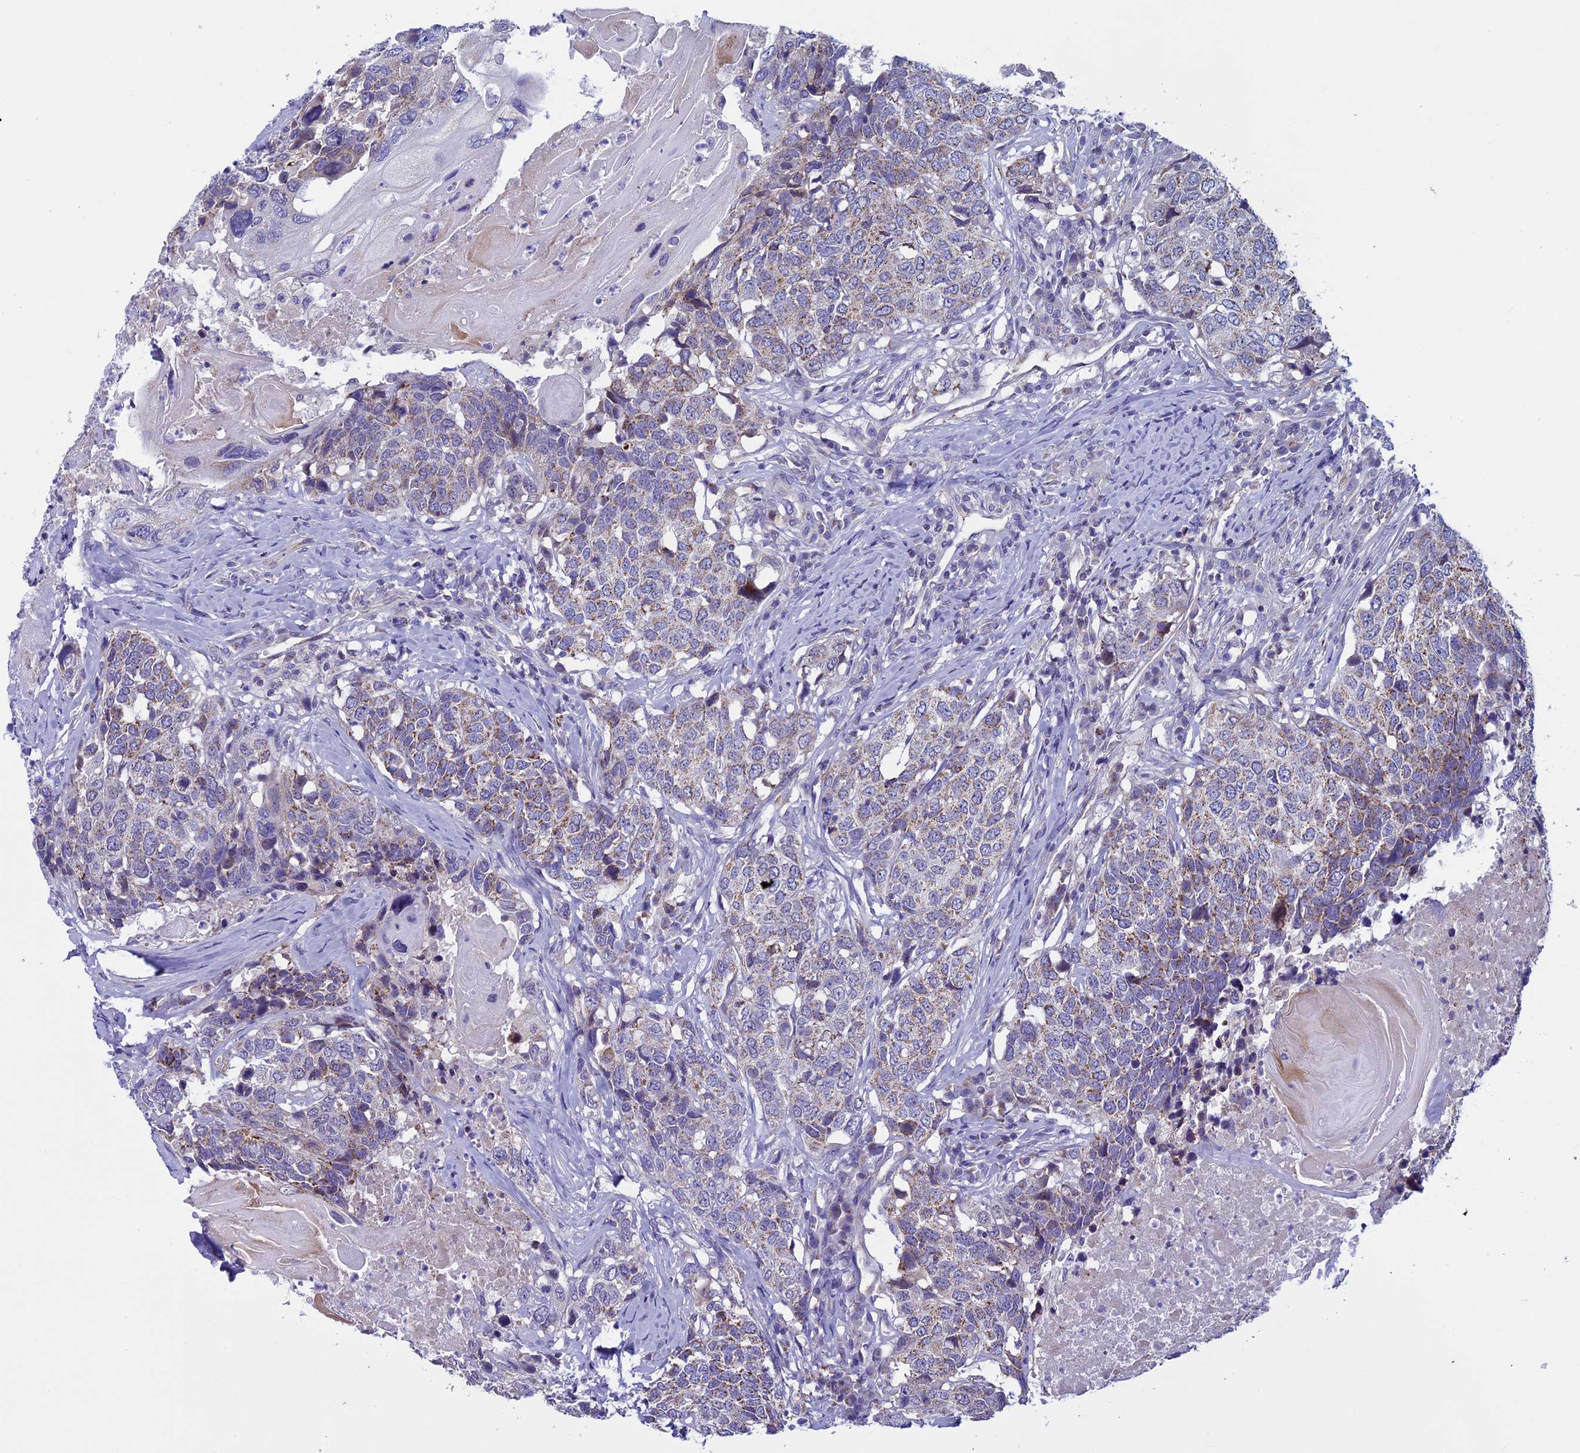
{"staining": {"intensity": "weak", "quantity": "25%-75%", "location": "cytoplasmic/membranous"}, "tissue": "head and neck cancer", "cell_type": "Tumor cells", "image_type": "cancer", "snomed": [{"axis": "morphology", "description": "Squamous cell carcinoma, NOS"}, {"axis": "topography", "description": "Head-Neck"}], "caption": "Head and neck squamous cell carcinoma stained with a brown dye exhibits weak cytoplasmic/membranous positive expression in approximately 25%-75% of tumor cells.", "gene": "MFSD12", "patient": {"sex": "male", "age": 66}}